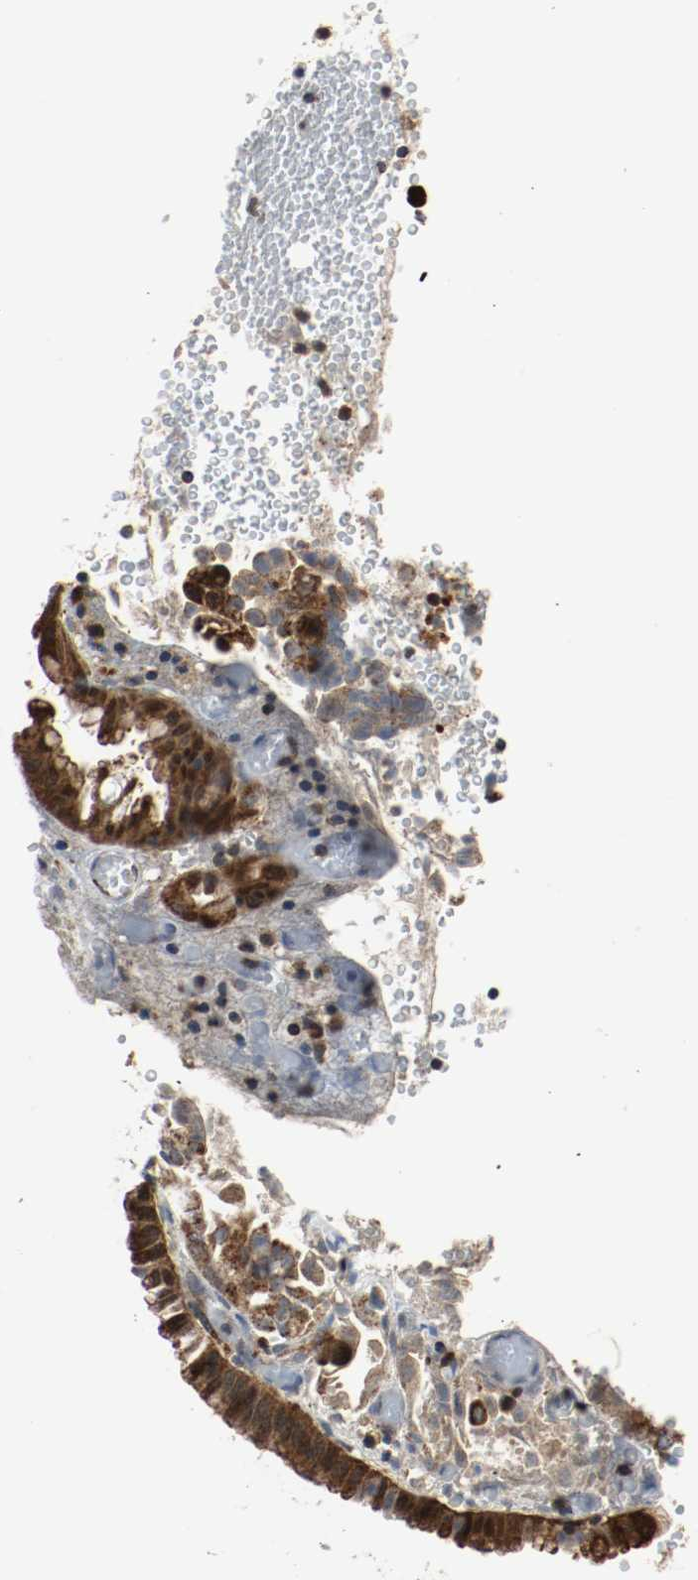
{"staining": {"intensity": "strong", "quantity": ">75%", "location": "cytoplasmic/membranous"}, "tissue": "liver cancer", "cell_type": "Tumor cells", "image_type": "cancer", "snomed": [{"axis": "morphology", "description": "Cholangiocarcinoma"}, {"axis": "topography", "description": "Liver"}], "caption": "Strong cytoplasmic/membranous expression for a protein is identified in approximately >75% of tumor cells of liver cancer using immunohistochemistry (IHC).", "gene": "TXNRD1", "patient": {"sex": "male", "age": 58}}